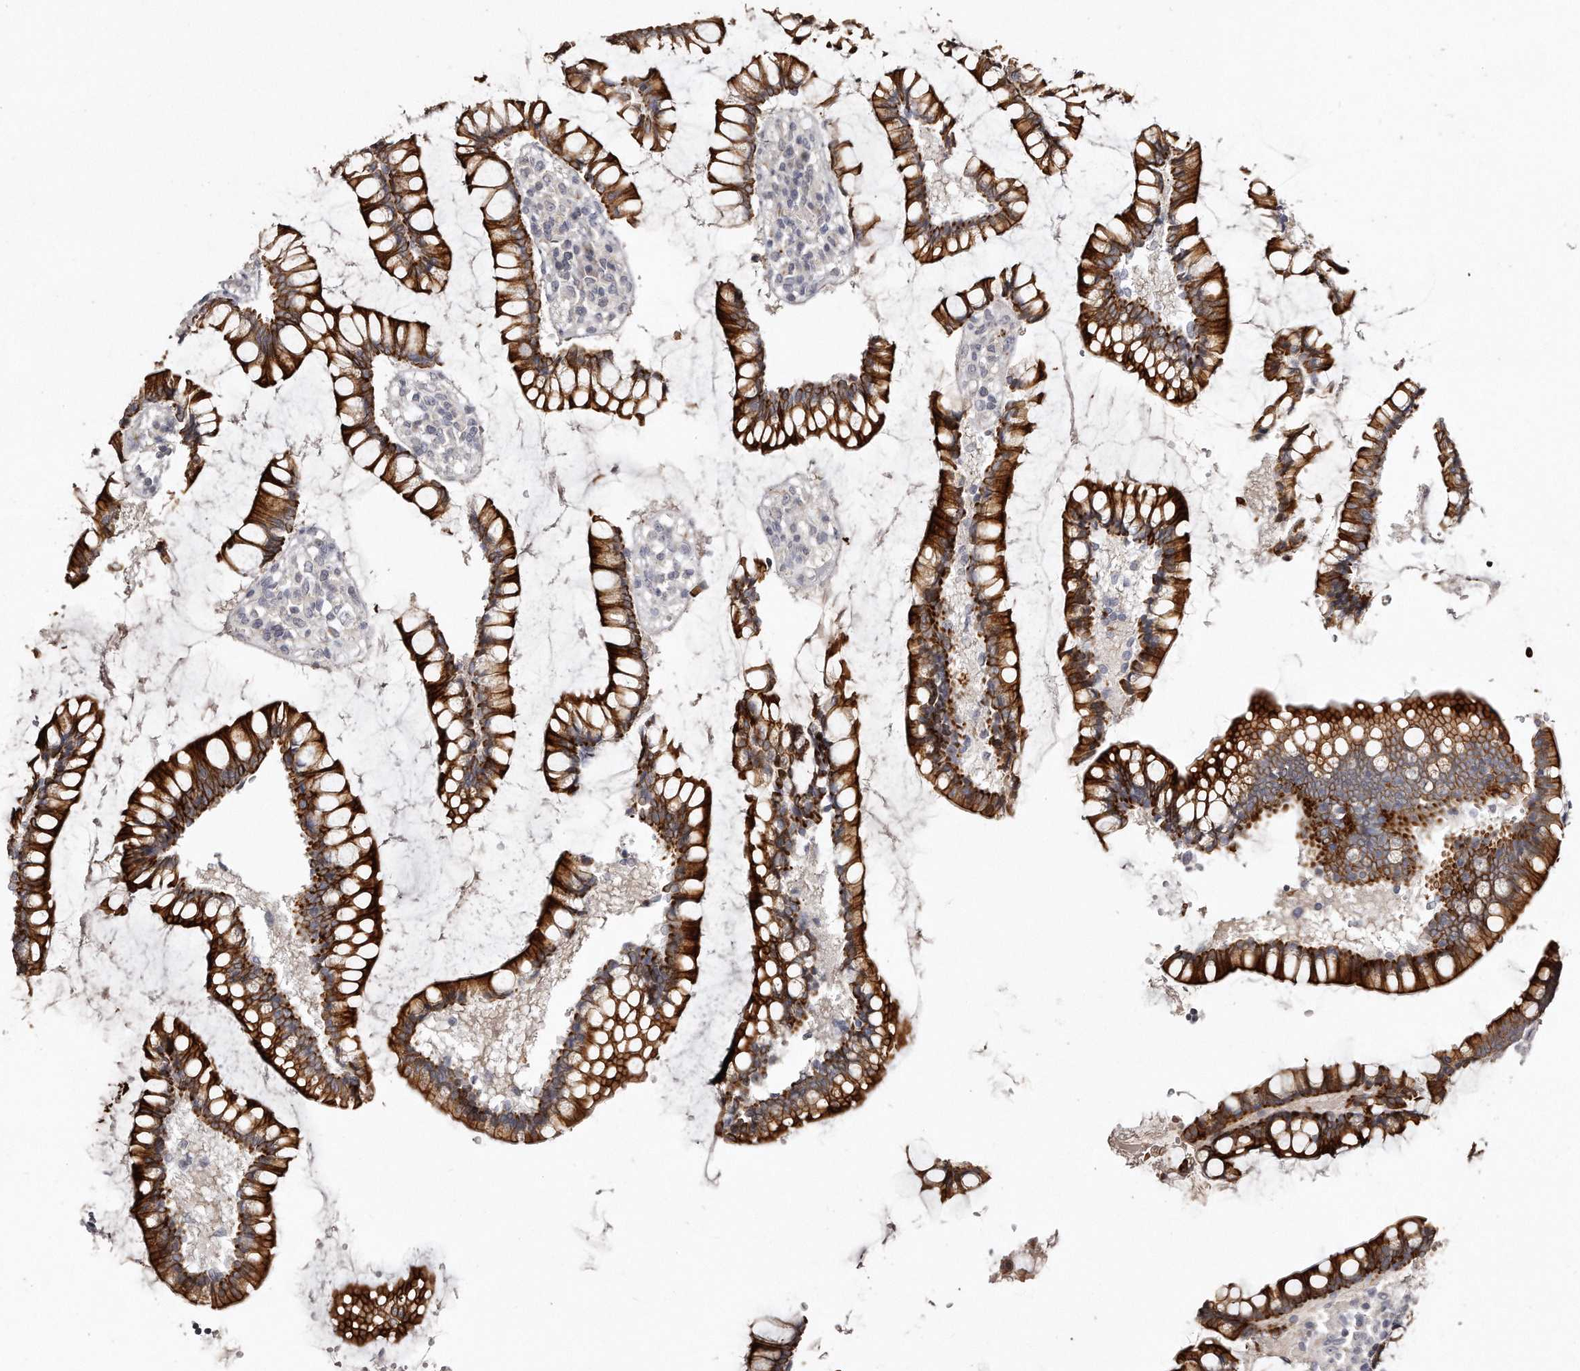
{"staining": {"intensity": "moderate", "quantity": "25%-75%", "location": "cytoplasmic/membranous"}, "tissue": "colon", "cell_type": "Endothelial cells", "image_type": "normal", "snomed": [{"axis": "morphology", "description": "Normal tissue, NOS"}, {"axis": "topography", "description": "Colon"}], "caption": "This micrograph demonstrates immunohistochemistry staining of unremarkable colon, with medium moderate cytoplasmic/membranous positivity in about 25%-75% of endothelial cells.", "gene": "ZYG11A", "patient": {"sex": "female", "age": 79}}